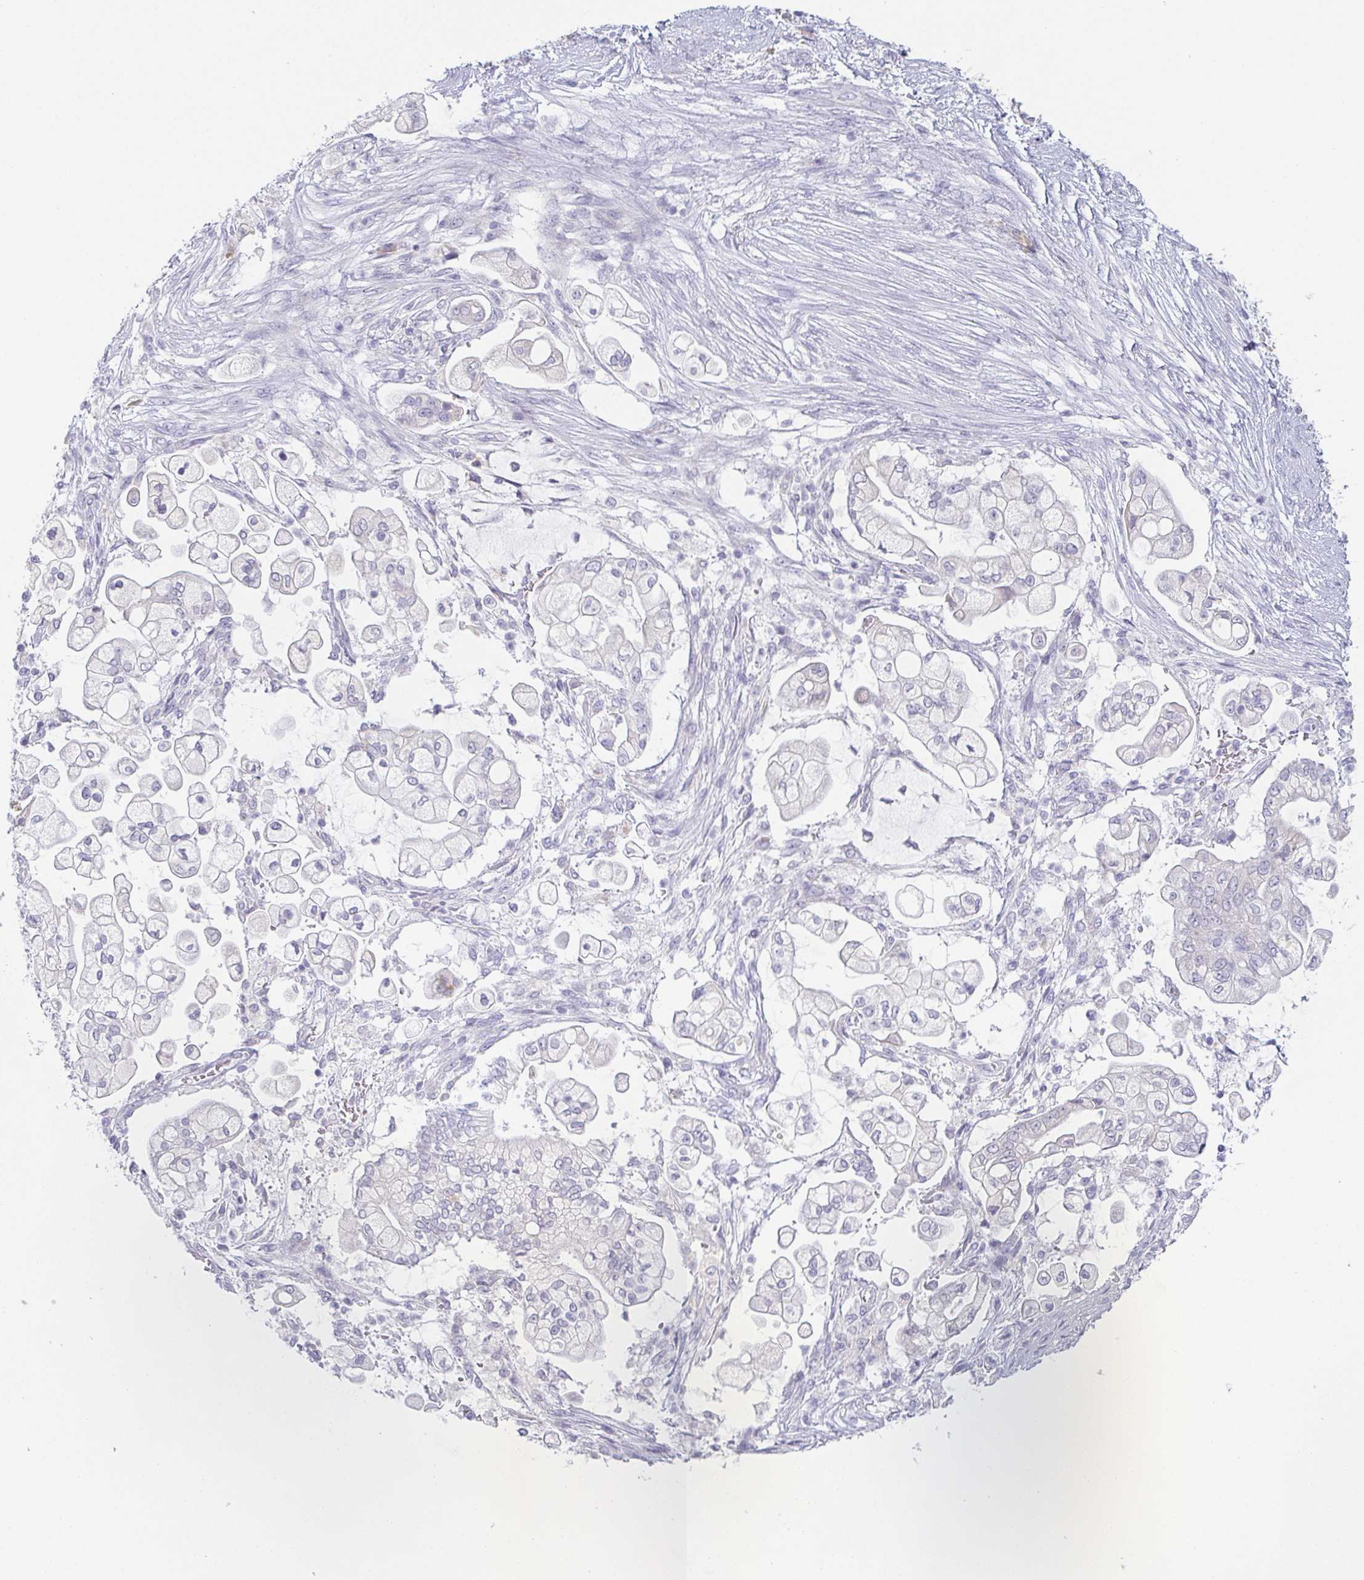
{"staining": {"intensity": "negative", "quantity": "none", "location": "none"}, "tissue": "pancreatic cancer", "cell_type": "Tumor cells", "image_type": "cancer", "snomed": [{"axis": "morphology", "description": "Adenocarcinoma, NOS"}, {"axis": "topography", "description": "Pancreas"}], "caption": "The immunohistochemistry photomicrograph has no significant staining in tumor cells of pancreatic cancer (adenocarcinoma) tissue.", "gene": "PRR27", "patient": {"sex": "female", "age": 69}}